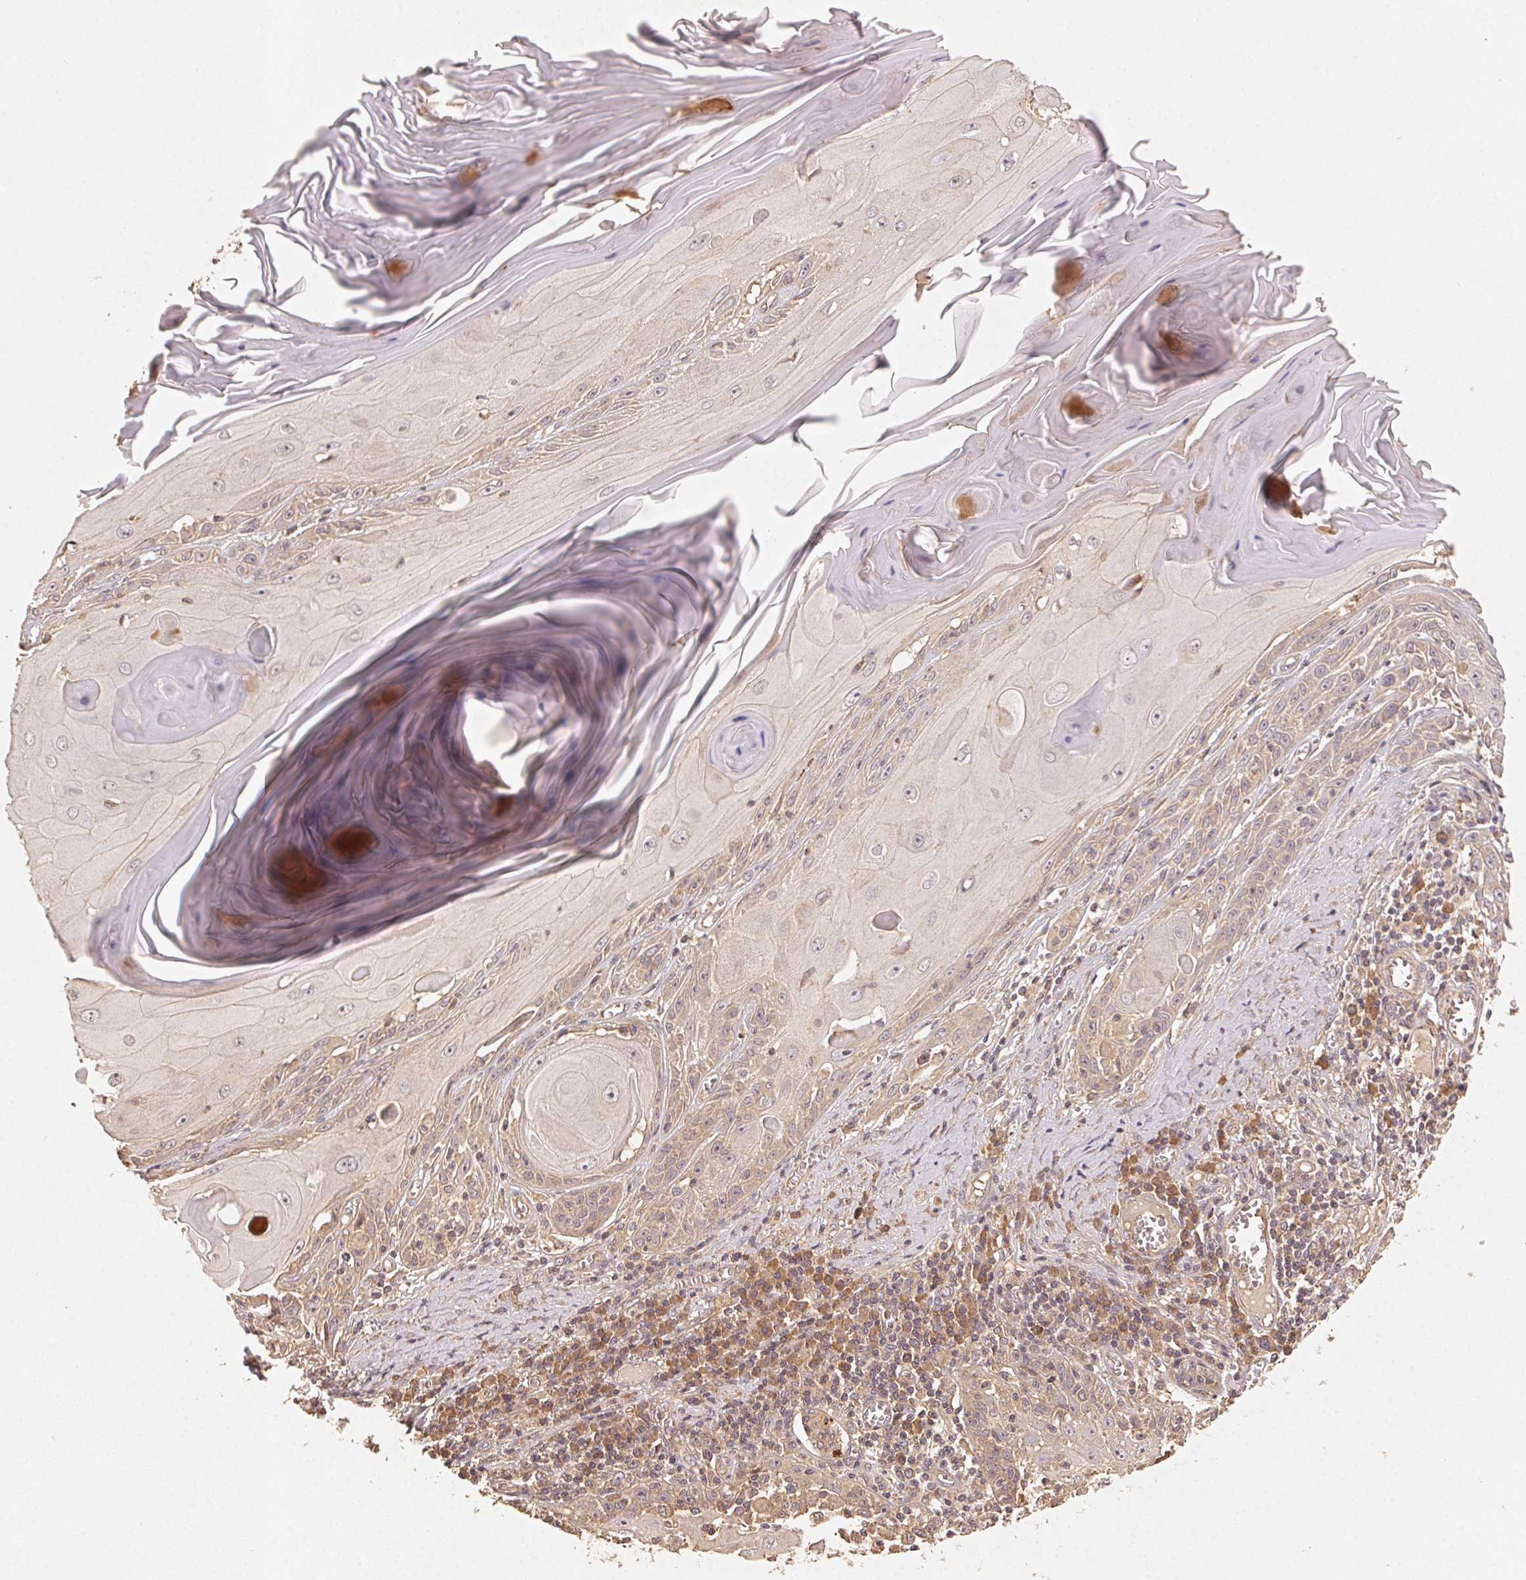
{"staining": {"intensity": "weak", "quantity": "<25%", "location": "cytoplasmic/membranous"}, "tissue": "skin cancer", "cell_type": "Tumor cells", "image_type": "cancer", "snomed": [{"axis": "morphology", "description": "Squamous cell carcinoma, NOS"}, {"axis": "topography", "description": "Skin"}, {"axis": "topography", "description": "Vulva"}], "caption": "Immunohistochemical staining of human skin cancer (squamous cell carcinoma) exhibits no significant staining in tumor cells. (DAB IHC, high magnification).", "gene": "RALA", "patient": {"sex": "female", "age": 85}}